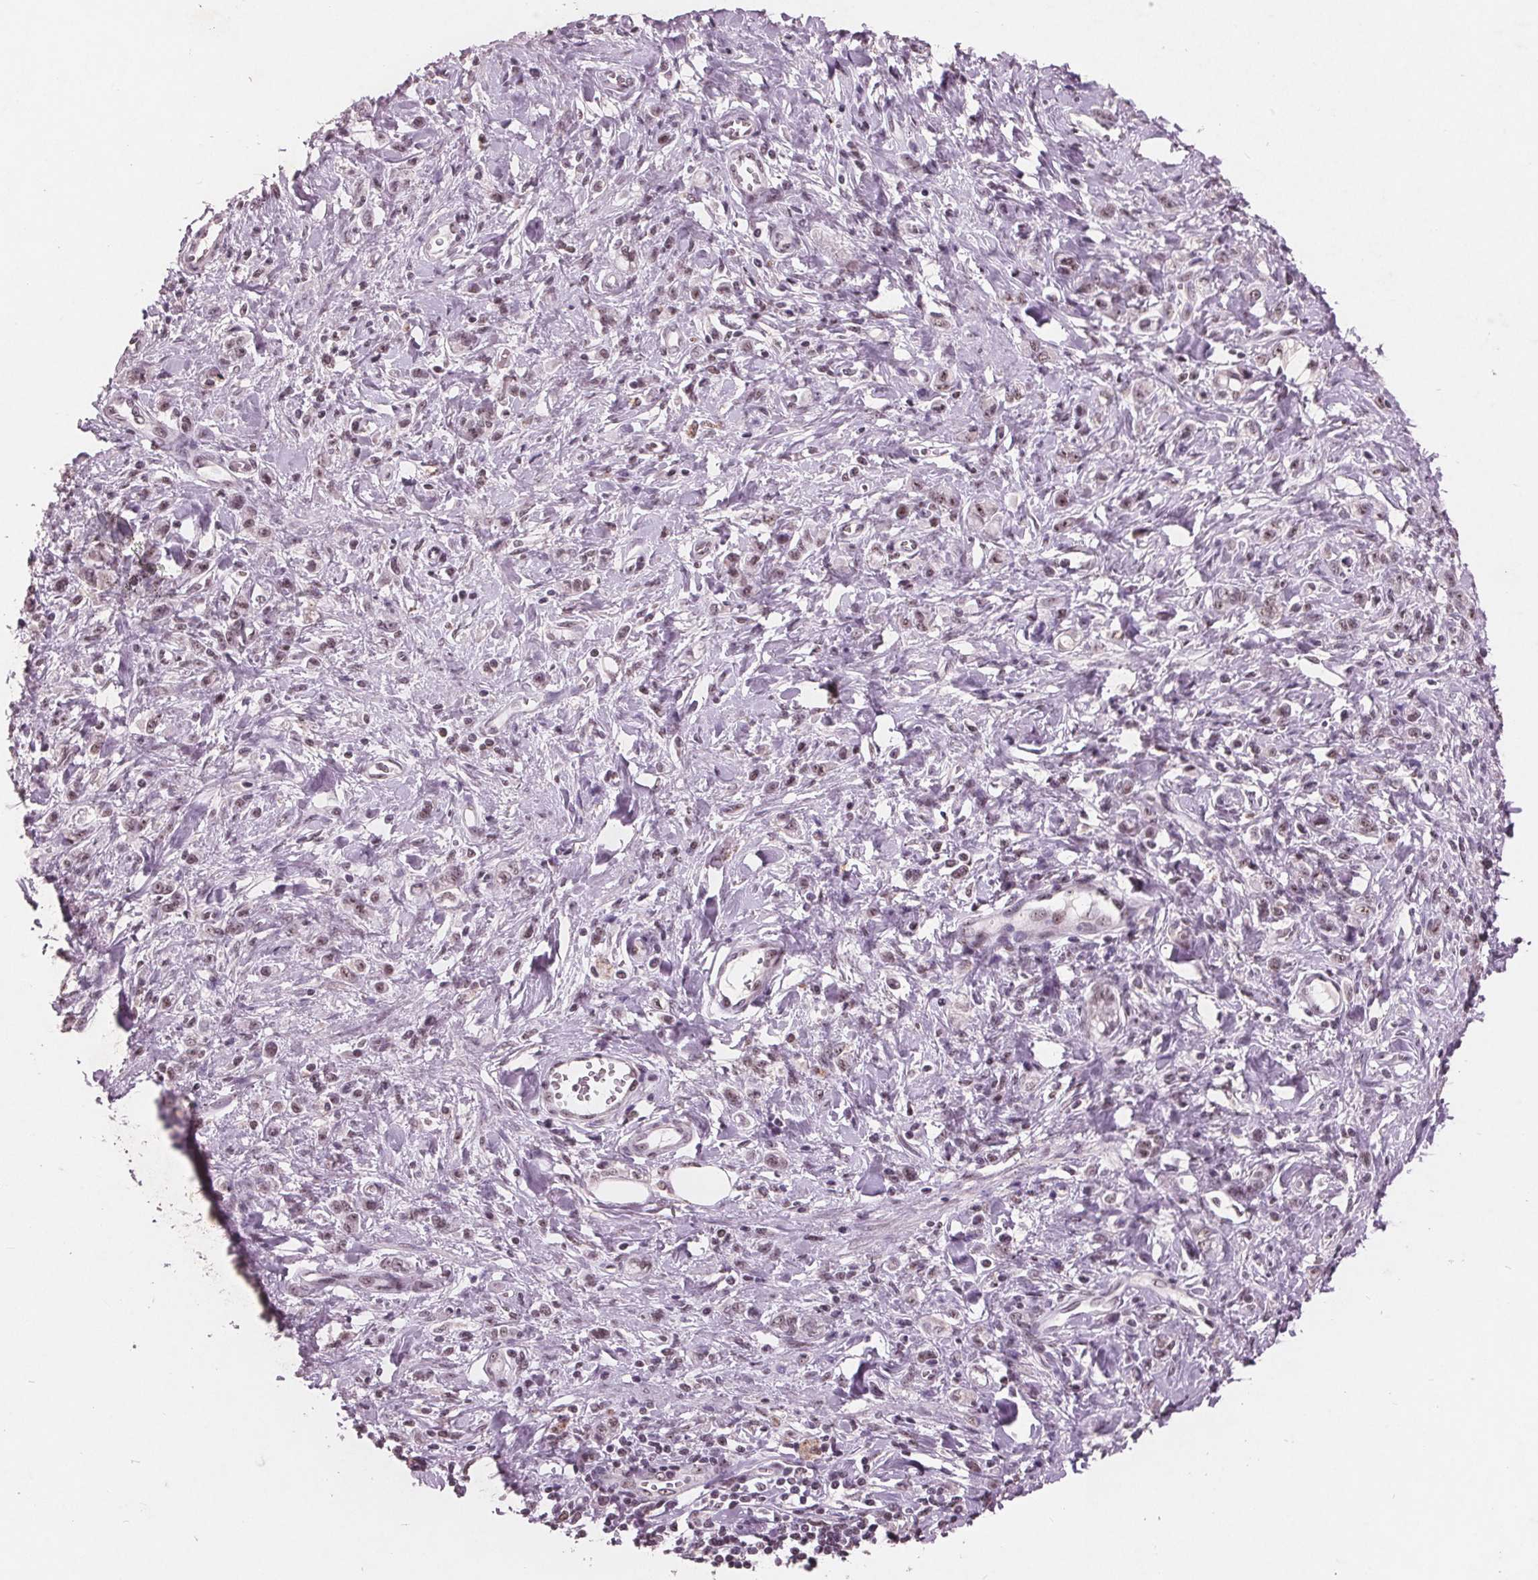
{"staining": {"intensity": "weak", "quantity": ">75%", "location": "nuclear"}, "tissue": "stomach cancer", "cell_type": "Tumor cells", "image_type": "cancer", "snomed": [{"axis": "morphology", "description": "Adenocarcinoma, NOS"}, {"axis": "topography", "description": "Stomach"}], "caption": "A low amount of weak nuclear staining is appreciated in approximately >75% of tumor cells in stomach cancer (adenocarcinoma) tissue.", "gene": "RPS6KA2", "patient": {"sex": "male", "age": 77}}